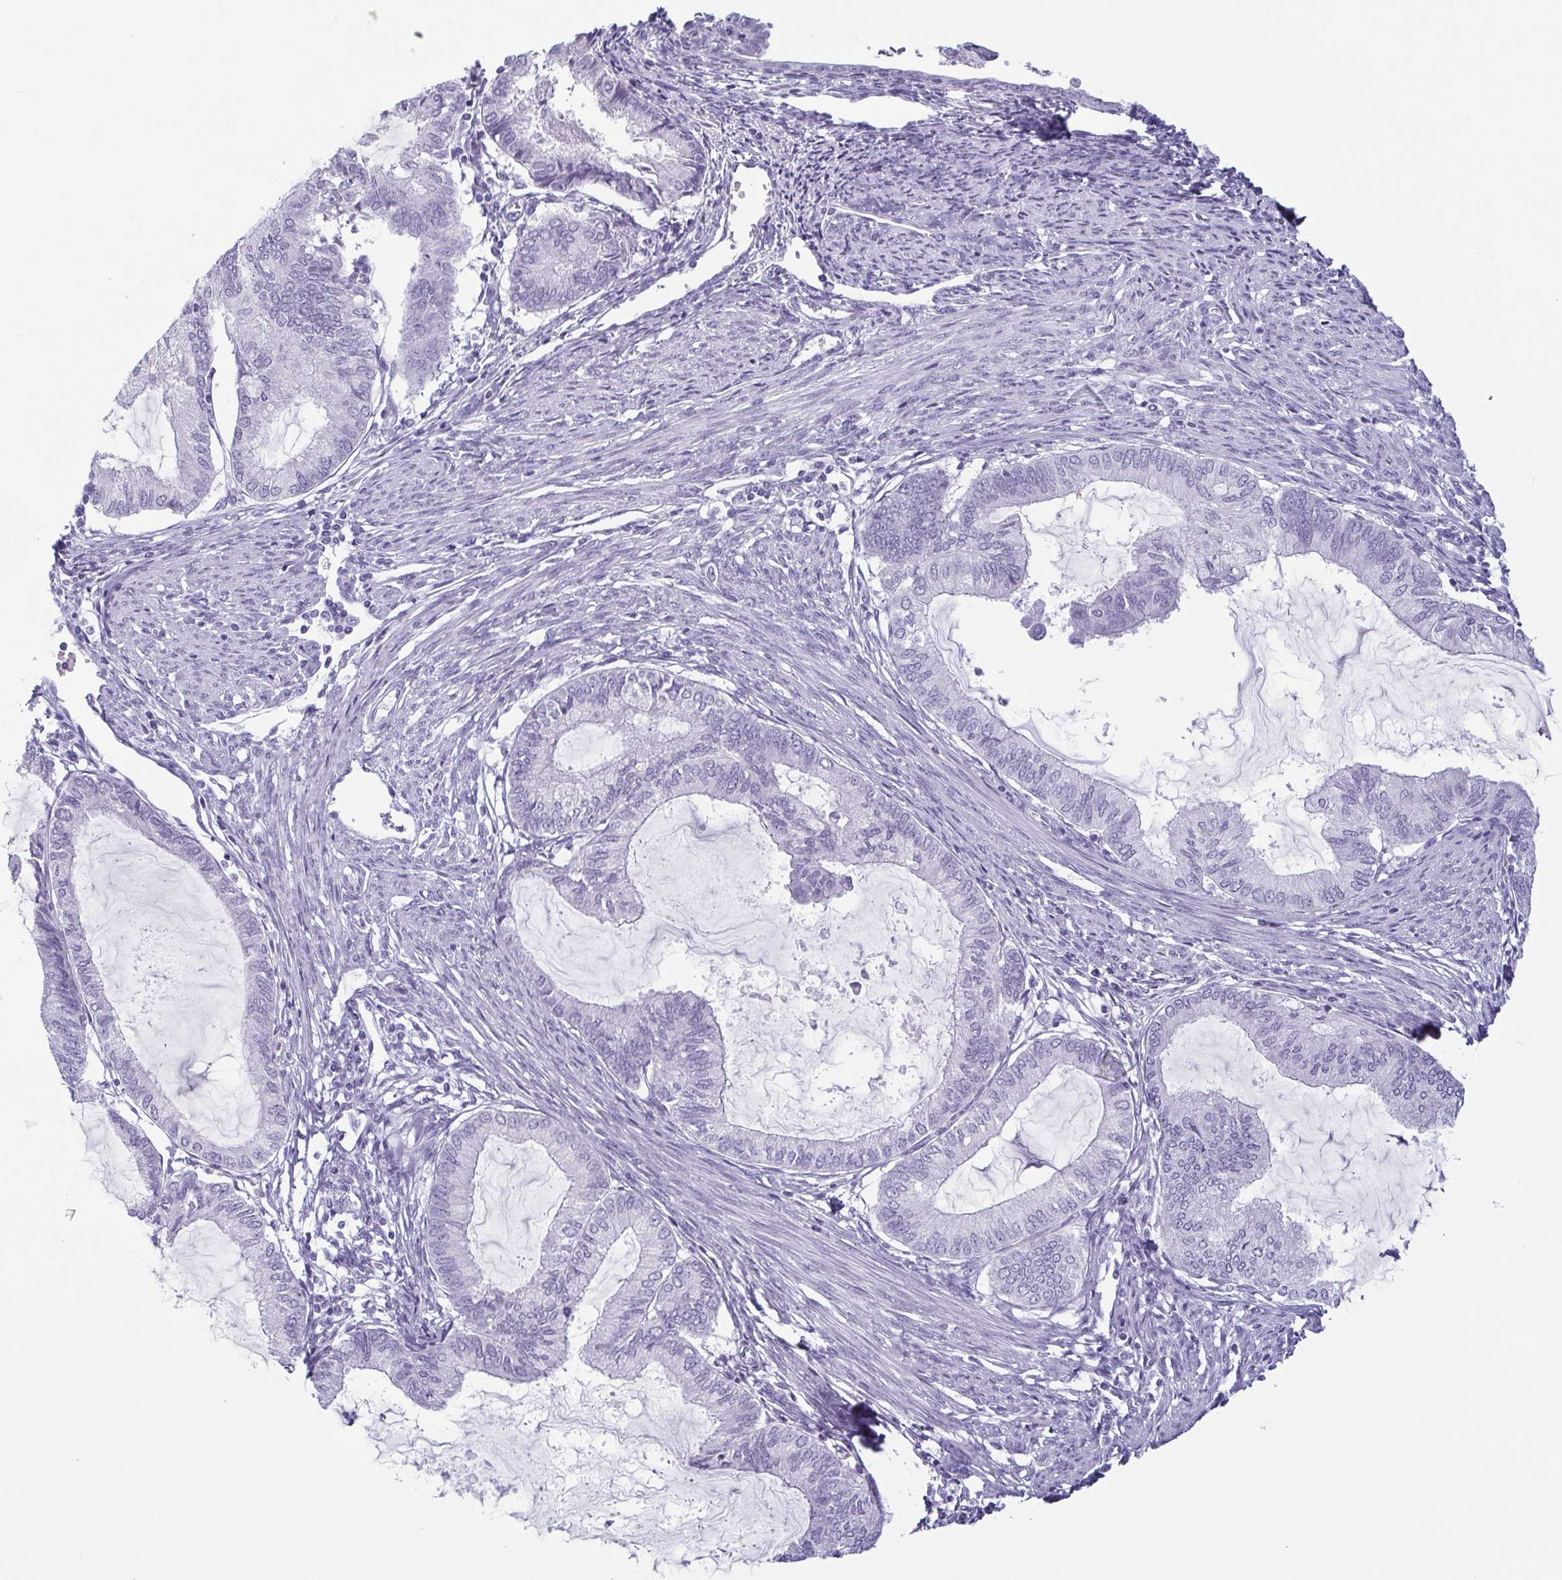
{"staining": {"intensity": "negative", "quantity": "none", "location": "none"}, "tissue": "endometrial cancer", "cell_type": "Tumor cells", "image_type": "cancer", "snomed": [{"axis": "morphology", "description": "Adenocarcinoma, NOS"}, {"axis": "topography", "description": "Endometrium"}], "caption": "DAB immunohistochemical staining of human adenocarcinoma (endometrial) demonstrates no significant staining in tumor cells.", "gene": "KRT78", "patient": {"sex": "female", "age": 86}}